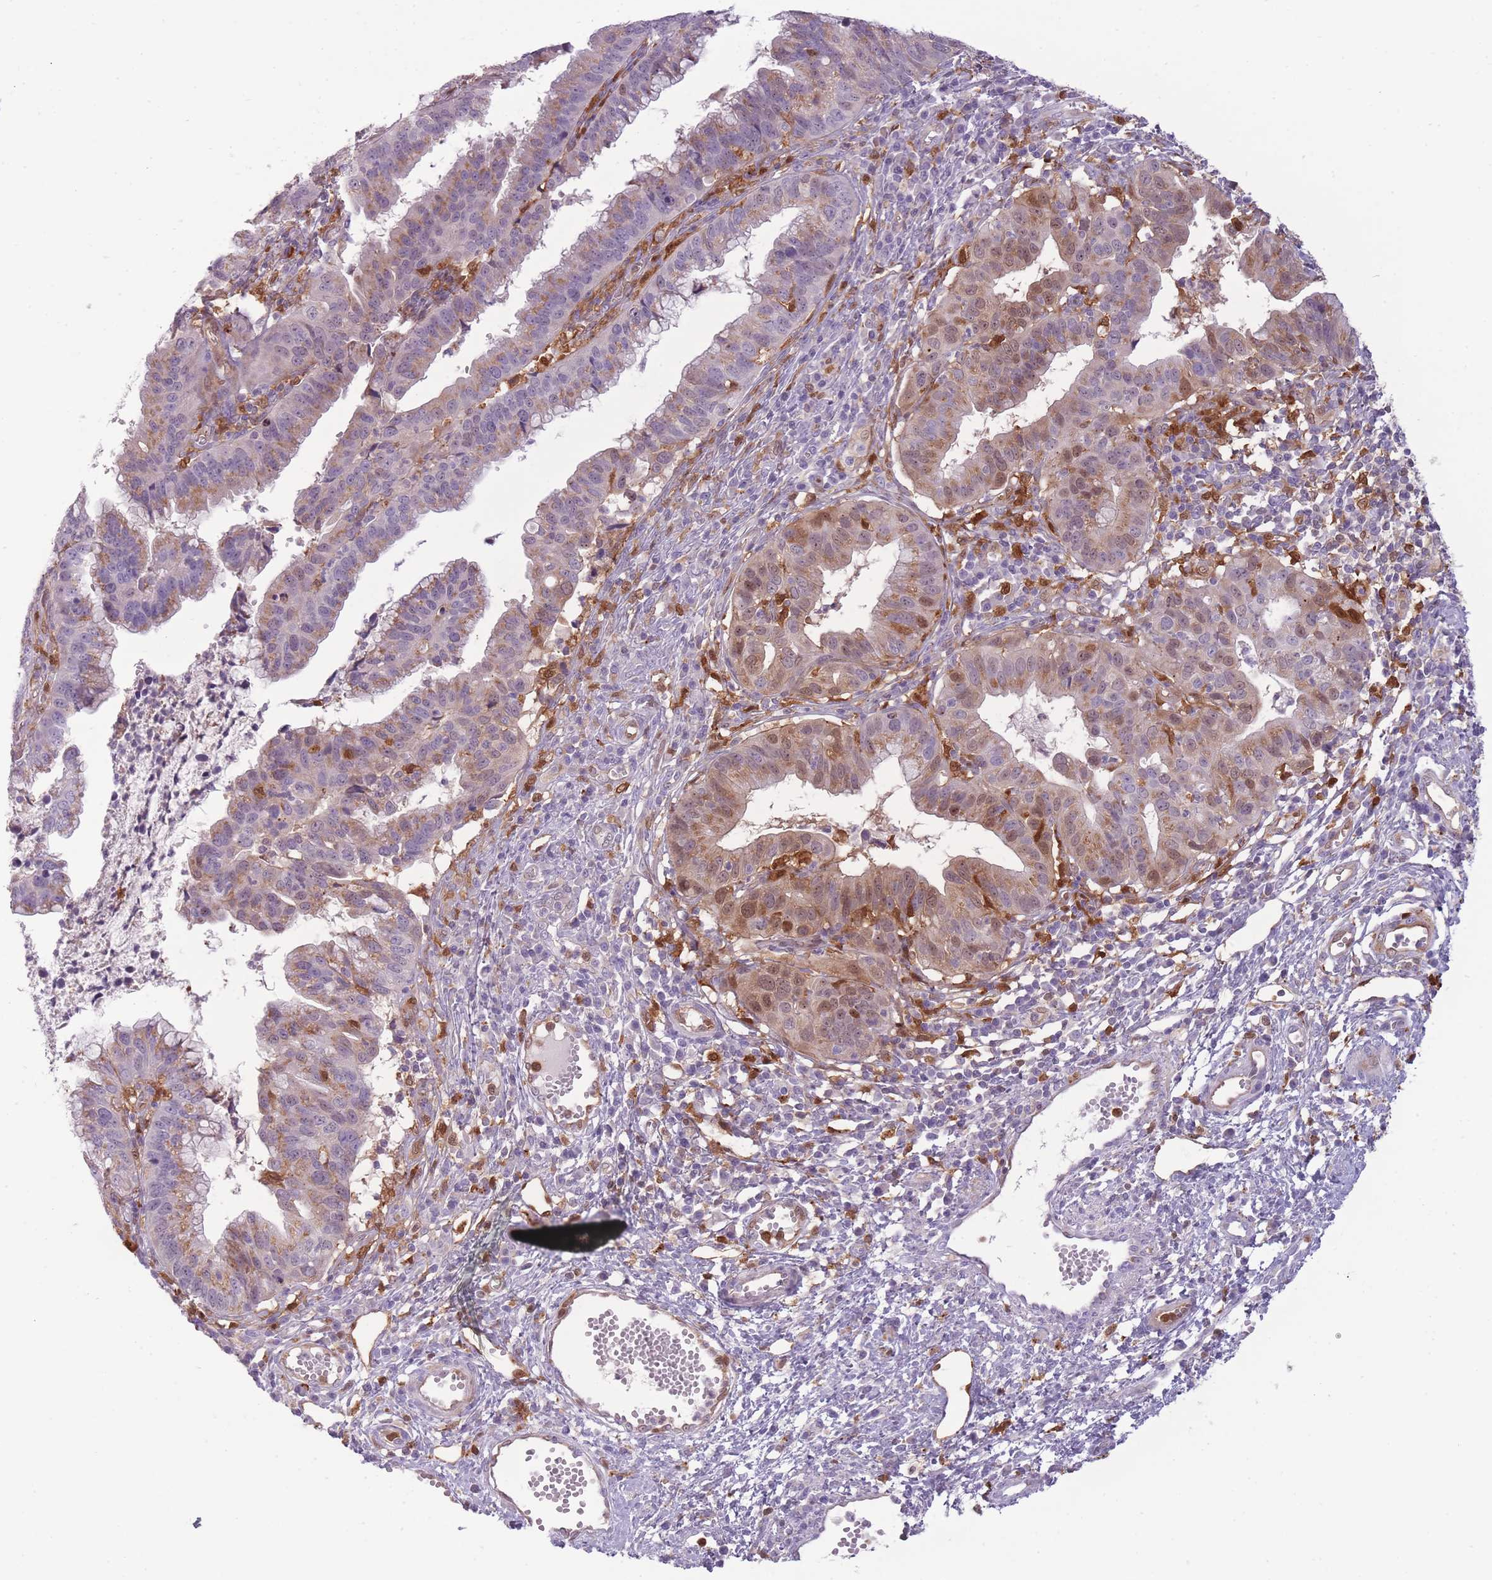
{"staining": {"intensity": "moderate", "quantity": "25%-75%", "location": "cytoplasmic/membranous,nuclear"}, "tissue": "cervical cancer", "cell_type": "Tumor cells", "image_type": "cancer", "snomed": [{"axis": "morphology", "description": "Adenocarcinoma, NOS"}, {"axis": "topography", "description": "Cervix"}], "caption": "Cervical cancer (adenocarcinoma) stained for a protein (brown) shows moderate cytoplasmic/membranous and nuclear positive expression in approximately 25%-75% of tumor cells.", "gene": "LGALS9", "patient": {"sex": "female", "age": 34}}